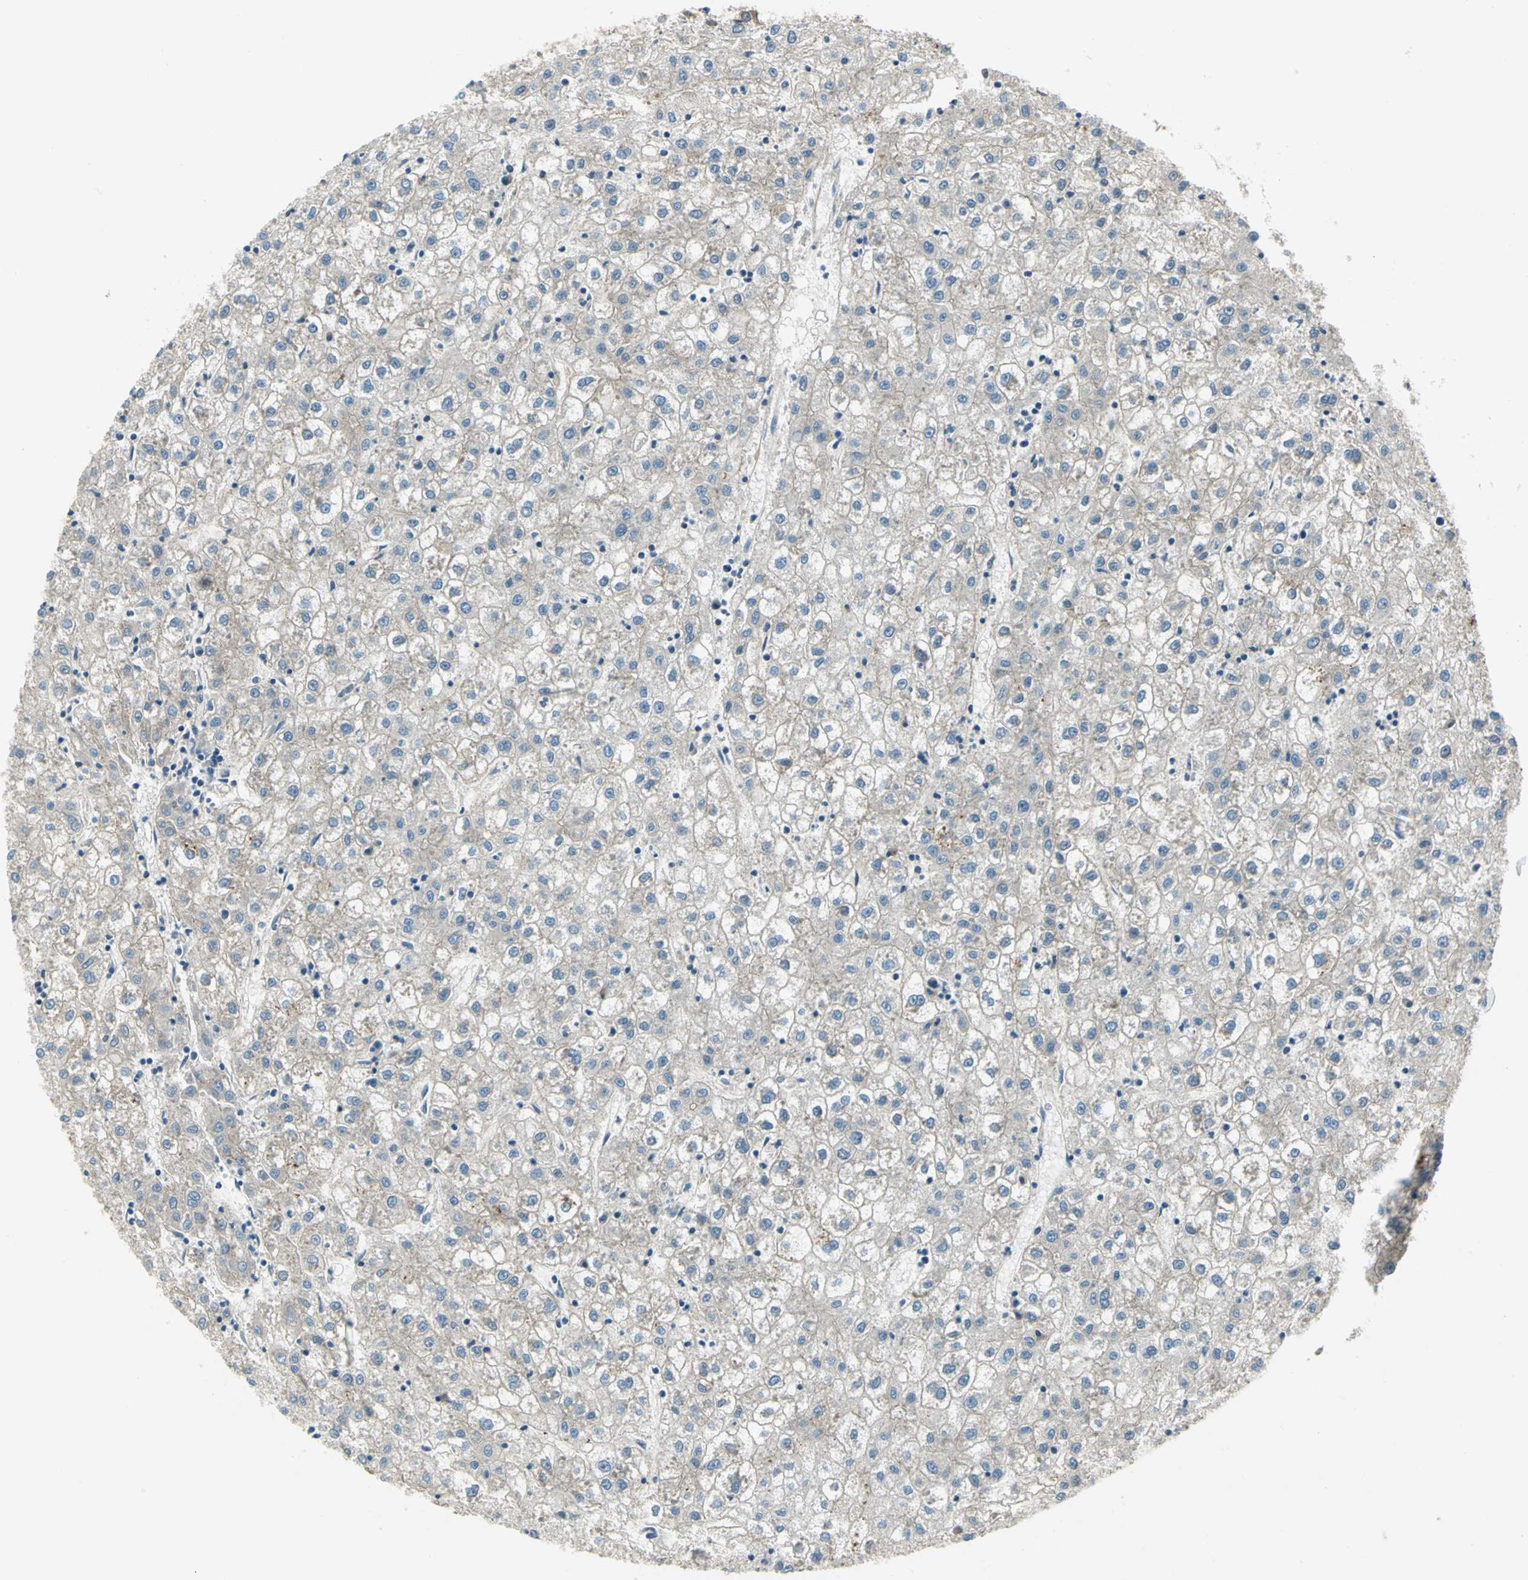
{"staining": {"intensity": "weak", "quantity": "25%-75%", "location": "cytoplasmic/membranous"}, "tissue": "liver cancer", "cell_type": "Tumor cells", "image_type": "cancer", "snomed": [{"axis": "morphology", "description": "Carcinoma, Hepatocellular, NOS"}, {"axis": "topography", "description": "Liver"}], "caption": "Human hepatocellular carcinoma (liver) stained with a protein marker shows weak staining in tumor cells.", "gene": "PRKAA1", "patient": {"sex": "male", "age": 72}}